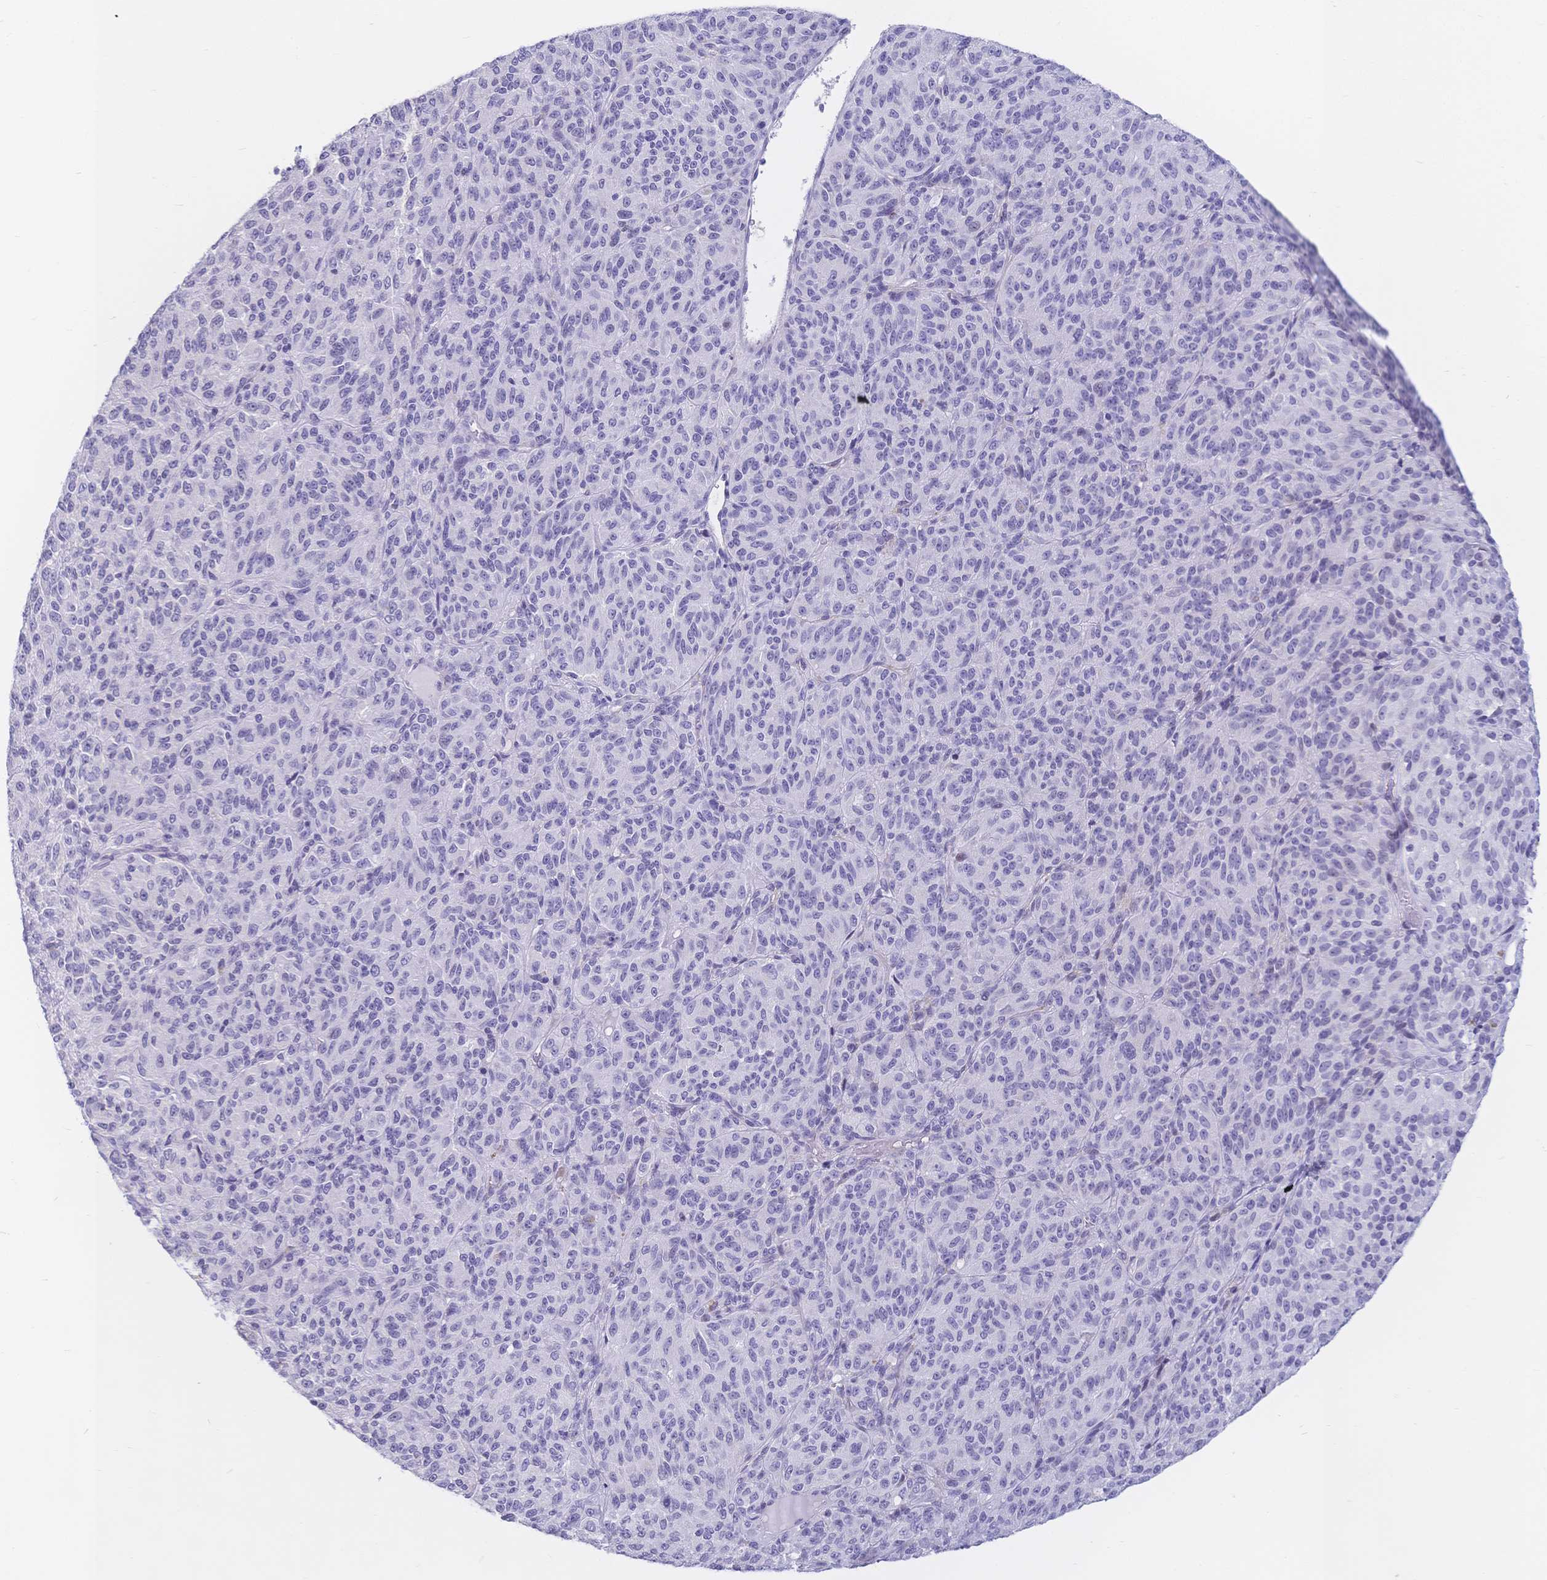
{"staining": {"intensity": "negative", "quantity": "none", "location": "none"}, "tissue": "melanoma", "cell_type": "Tumor cells", "image_type": "cancer", "snomed": [{"axis": "morphology", "description": "Malignant melanoma, Metastatic site"}, {"axis": "topography", "description": "Brain"}], "caption": "An IHC micrograph of malignant melanoma (metastatic site) is shown. There is no staining in tumor cells of malignant melanoma (metastatic site).", "gene": "CR2", "patient": {"sex": "female", "age": 56}}